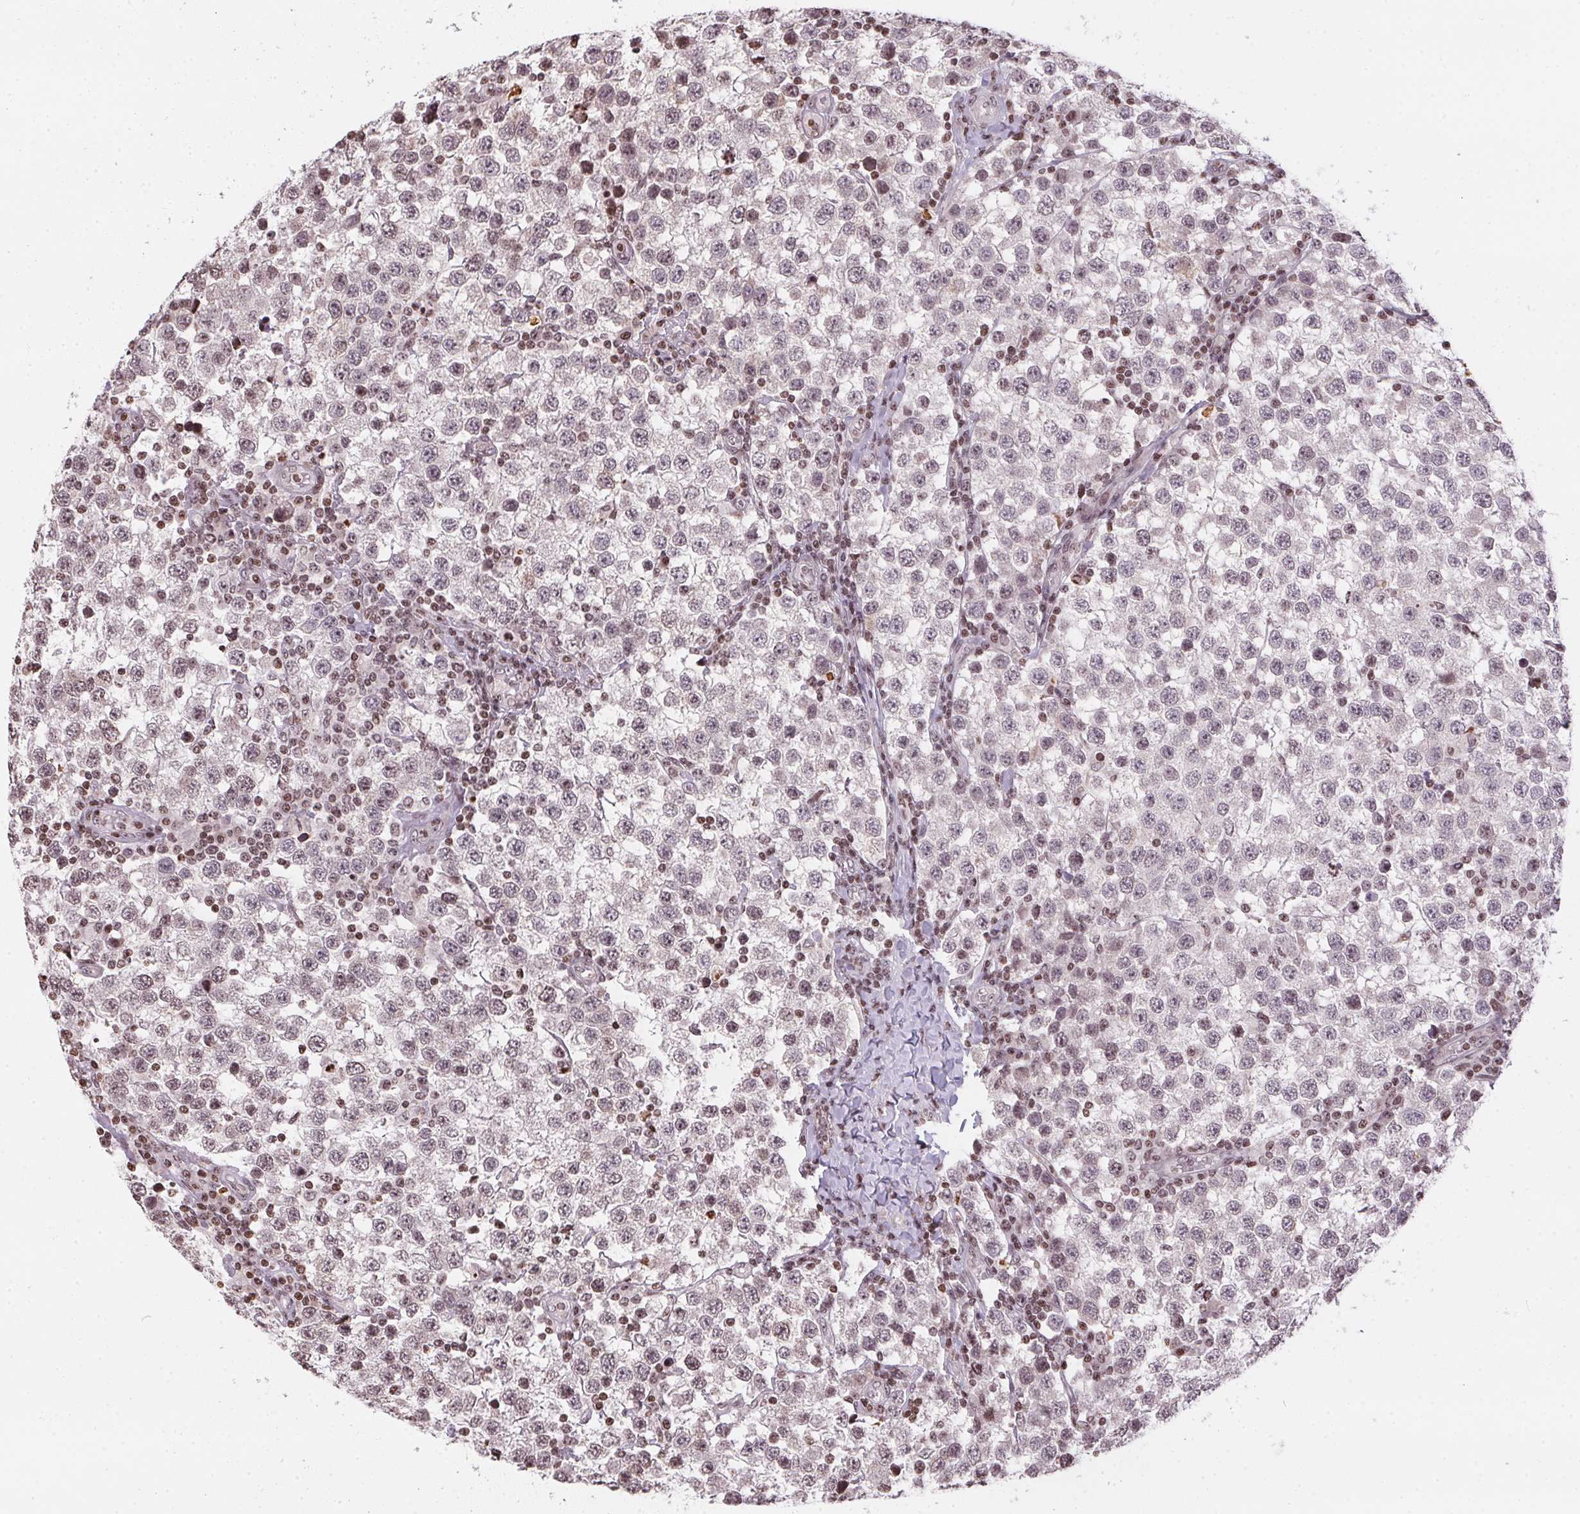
{"staining": {"intensity": "negative", "quantity": "none", "location": "none"}, "tissue": "testis cancer", "cell_type": "Tumor cells", "image_type": "cancer", "snomed": [{"axis": "morphology", "description": "Seminoma, NOS"}, {"axis": "topography", "description": "Testis"}], "caption": "High magnification brightfield microscopy of testis cancer stained with DAB (3,3'-diaminobenzidine) (brown) and counterstained with hematoxylin (blue): tumor cells show no significant expression.", "gene": "RNF181", "patient": {"sex": "male", "age": 34}}